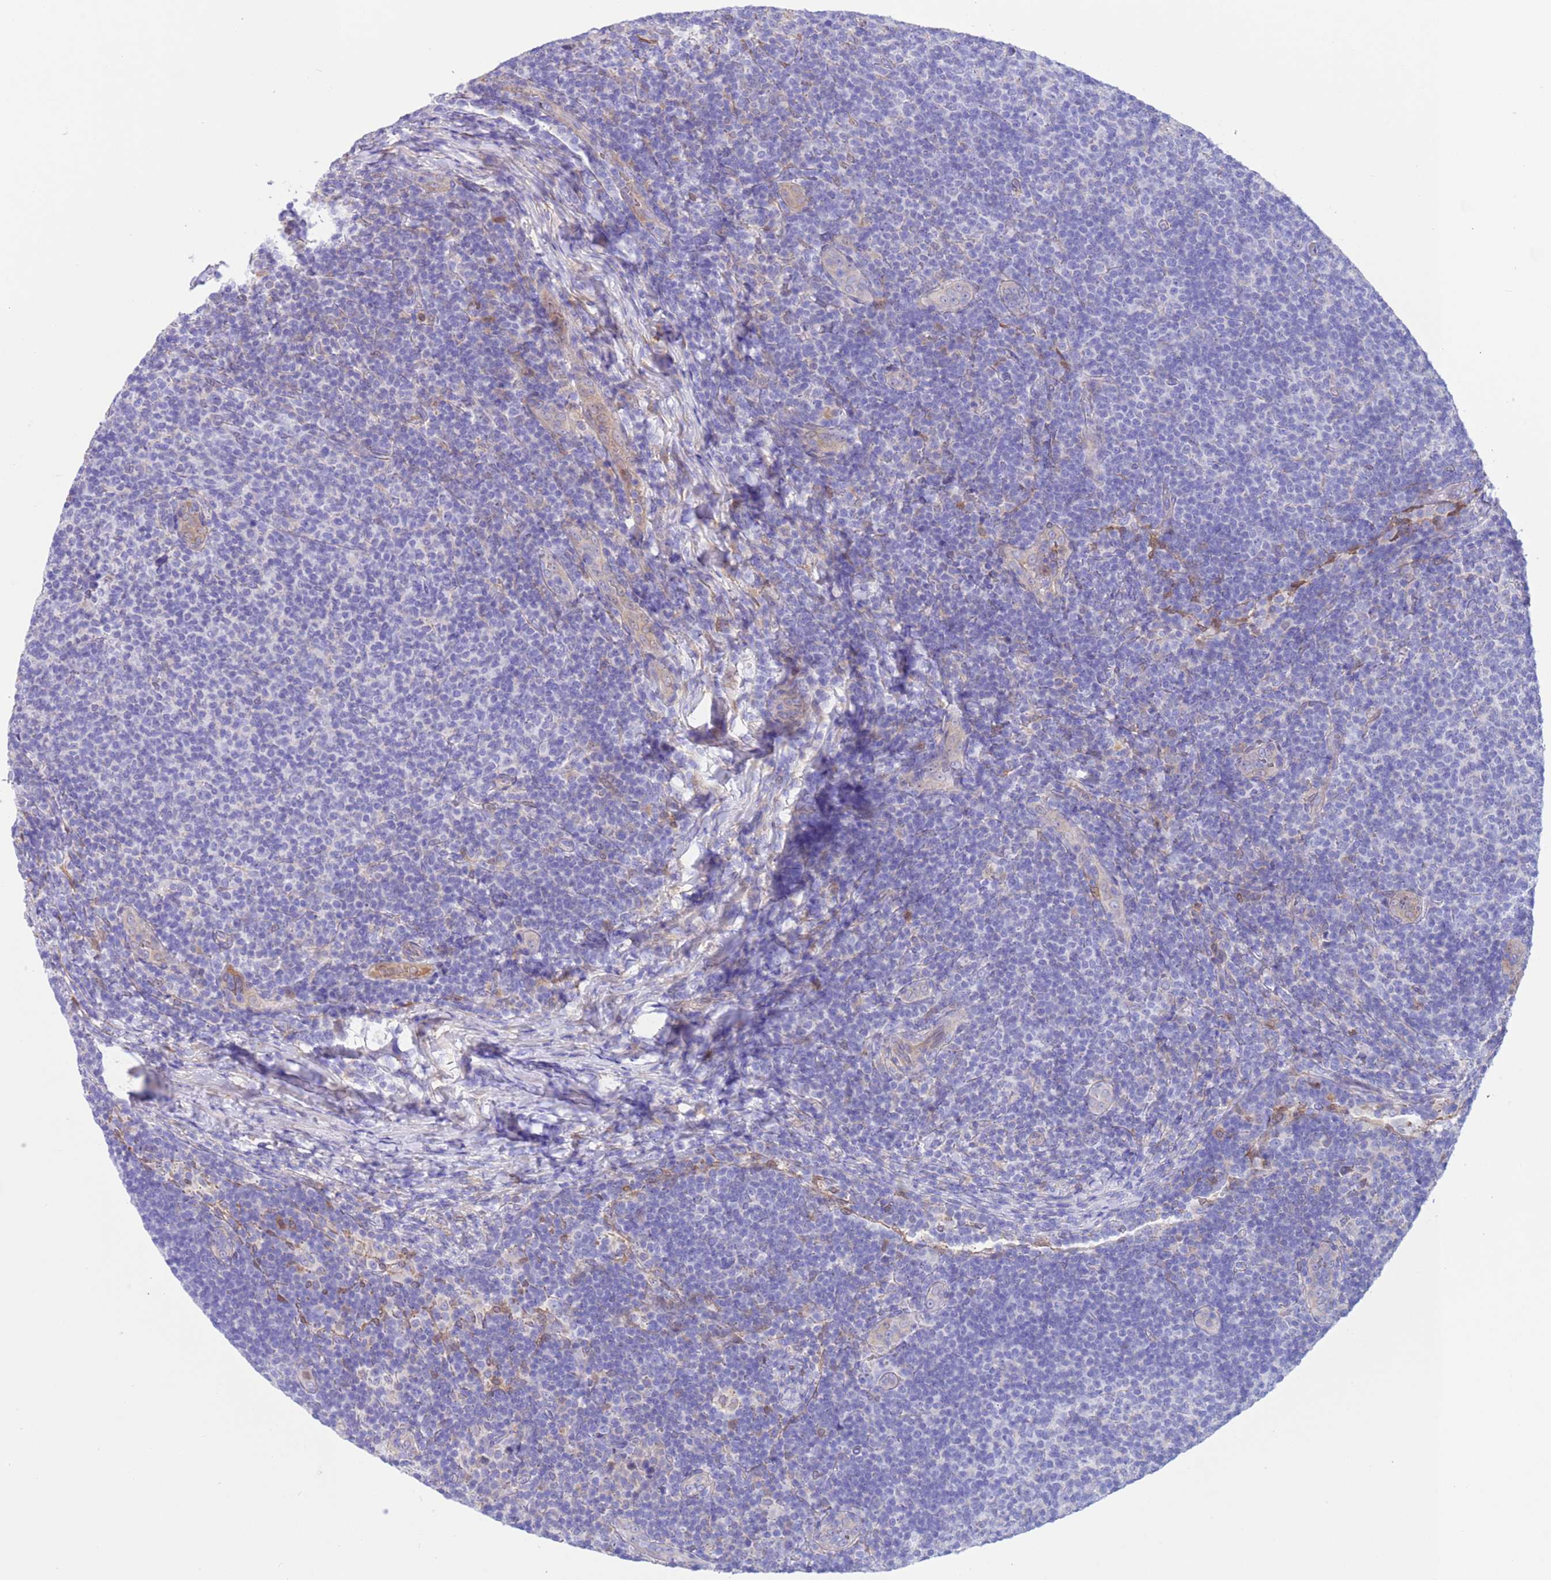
{"staining": {"intensity": "negative", "quantity": "none", "location": "none"}, "tissue": "lymphoma", "cell_type": "Tumor cells", "image_type": "cancer", "snomed": [{"axis": "morphology", "description": "Malignant lymphoma, non-Hodgkin's type, Low grade"}, {"axis": "topography", "description": "Lymph node"}], "caption": "An image of malignant lymphoma, non-Hodgkin's type (low-grade) stained for a protein displays no brown staining in tumor cells.", "gene": "C6orf47", "patient": {"sex": "male", "age": 66}}